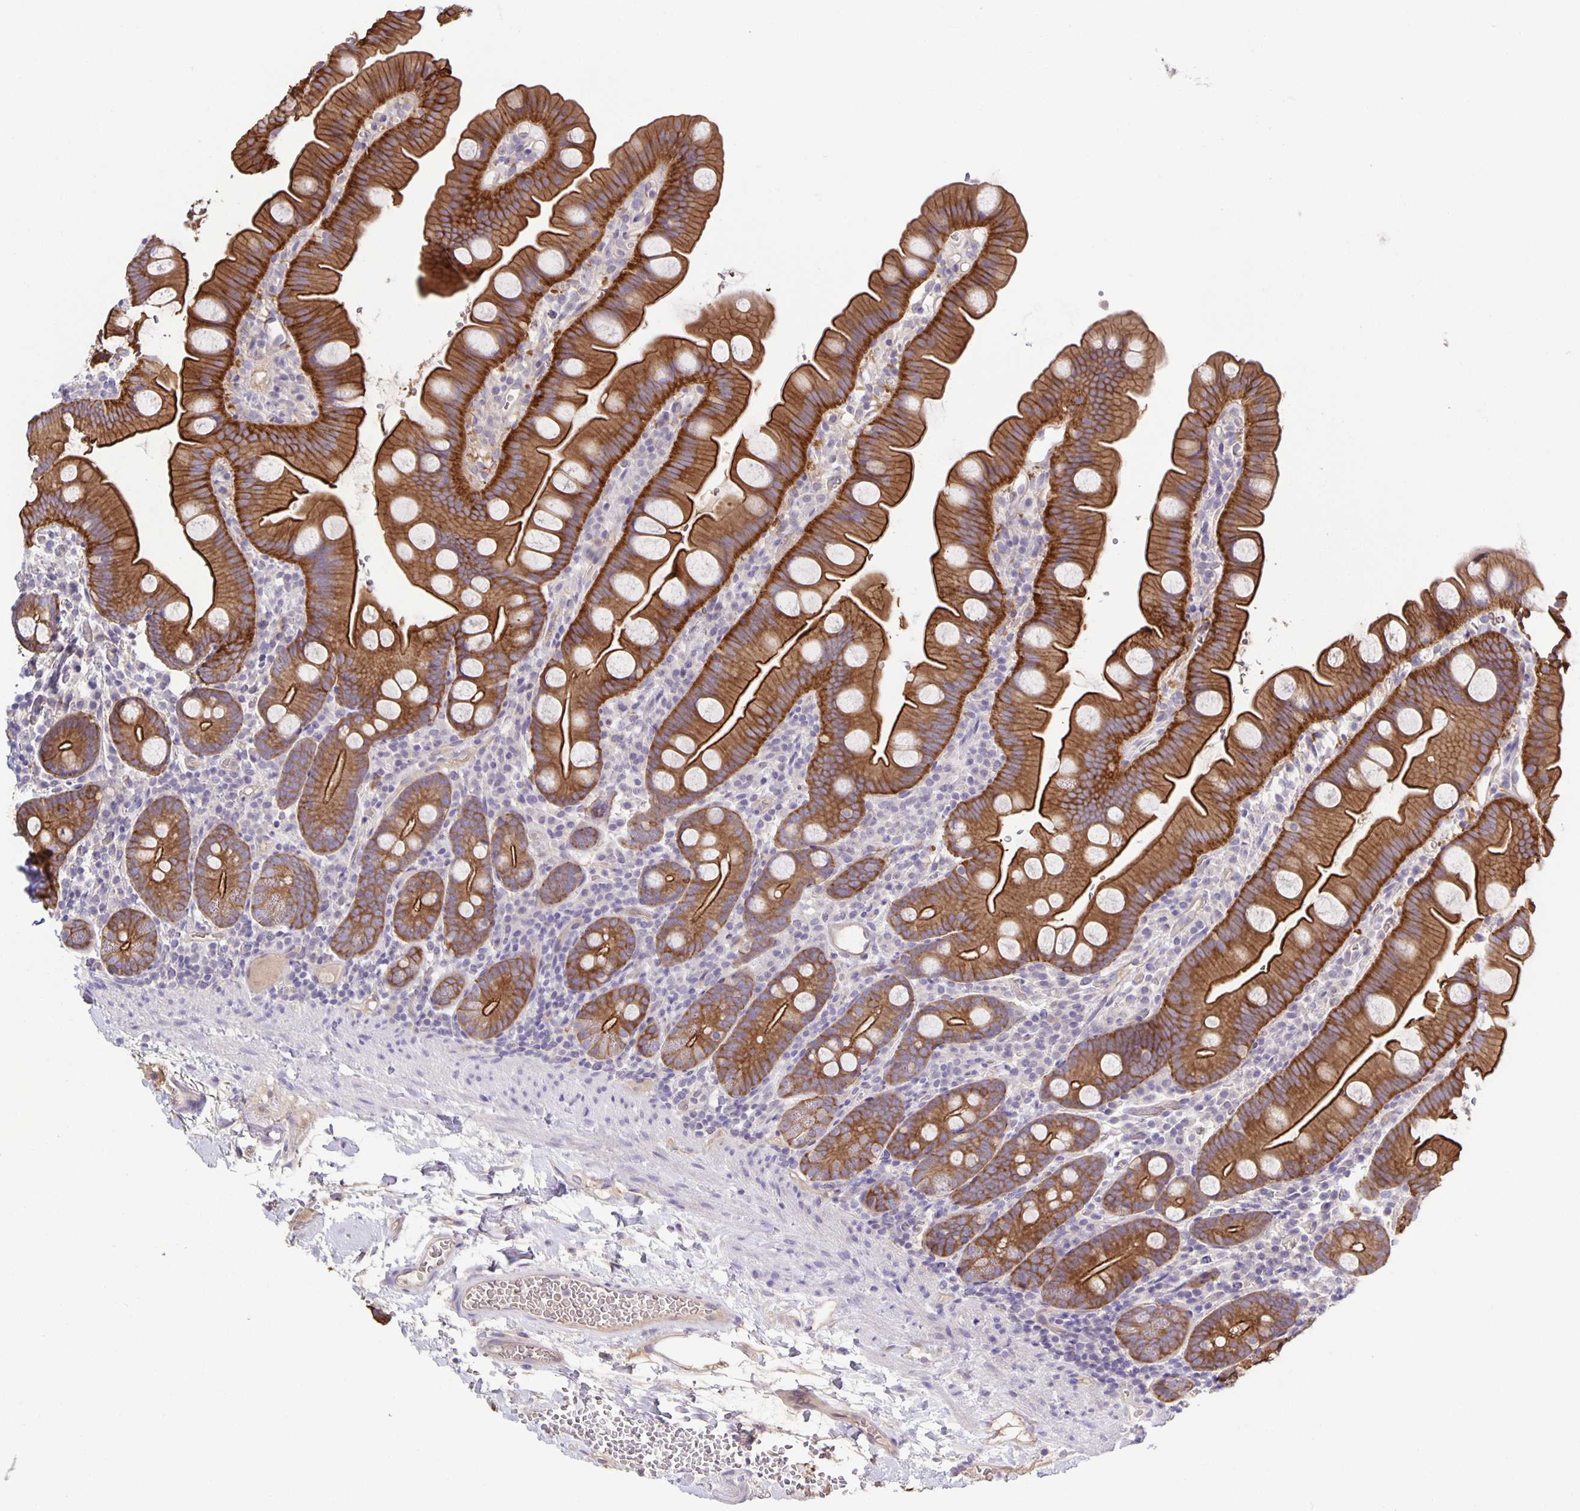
{"staining": {"intensity": "strong", "quantity": ">75%", "location": "cytoplasmic/membranous"}, "tissue": "small intestine", "cell_type": "Glandular cells", "image_type": "normal", "snomed": [{"axis": "morphology", "description": "Normal tissue, NOS"}, {"axis": "topography", "description": "Small intestine"}], "caption": "Protein staining of unremarkable small intestine exhibits strong cytoplasmic/membranous positivity in about >75% of glandular cells. The protein of interest is shown in brown color, while the nuclei are stained blue.", "gene": "PTPN3", "patient": {"sex": "female", "age": 68}}